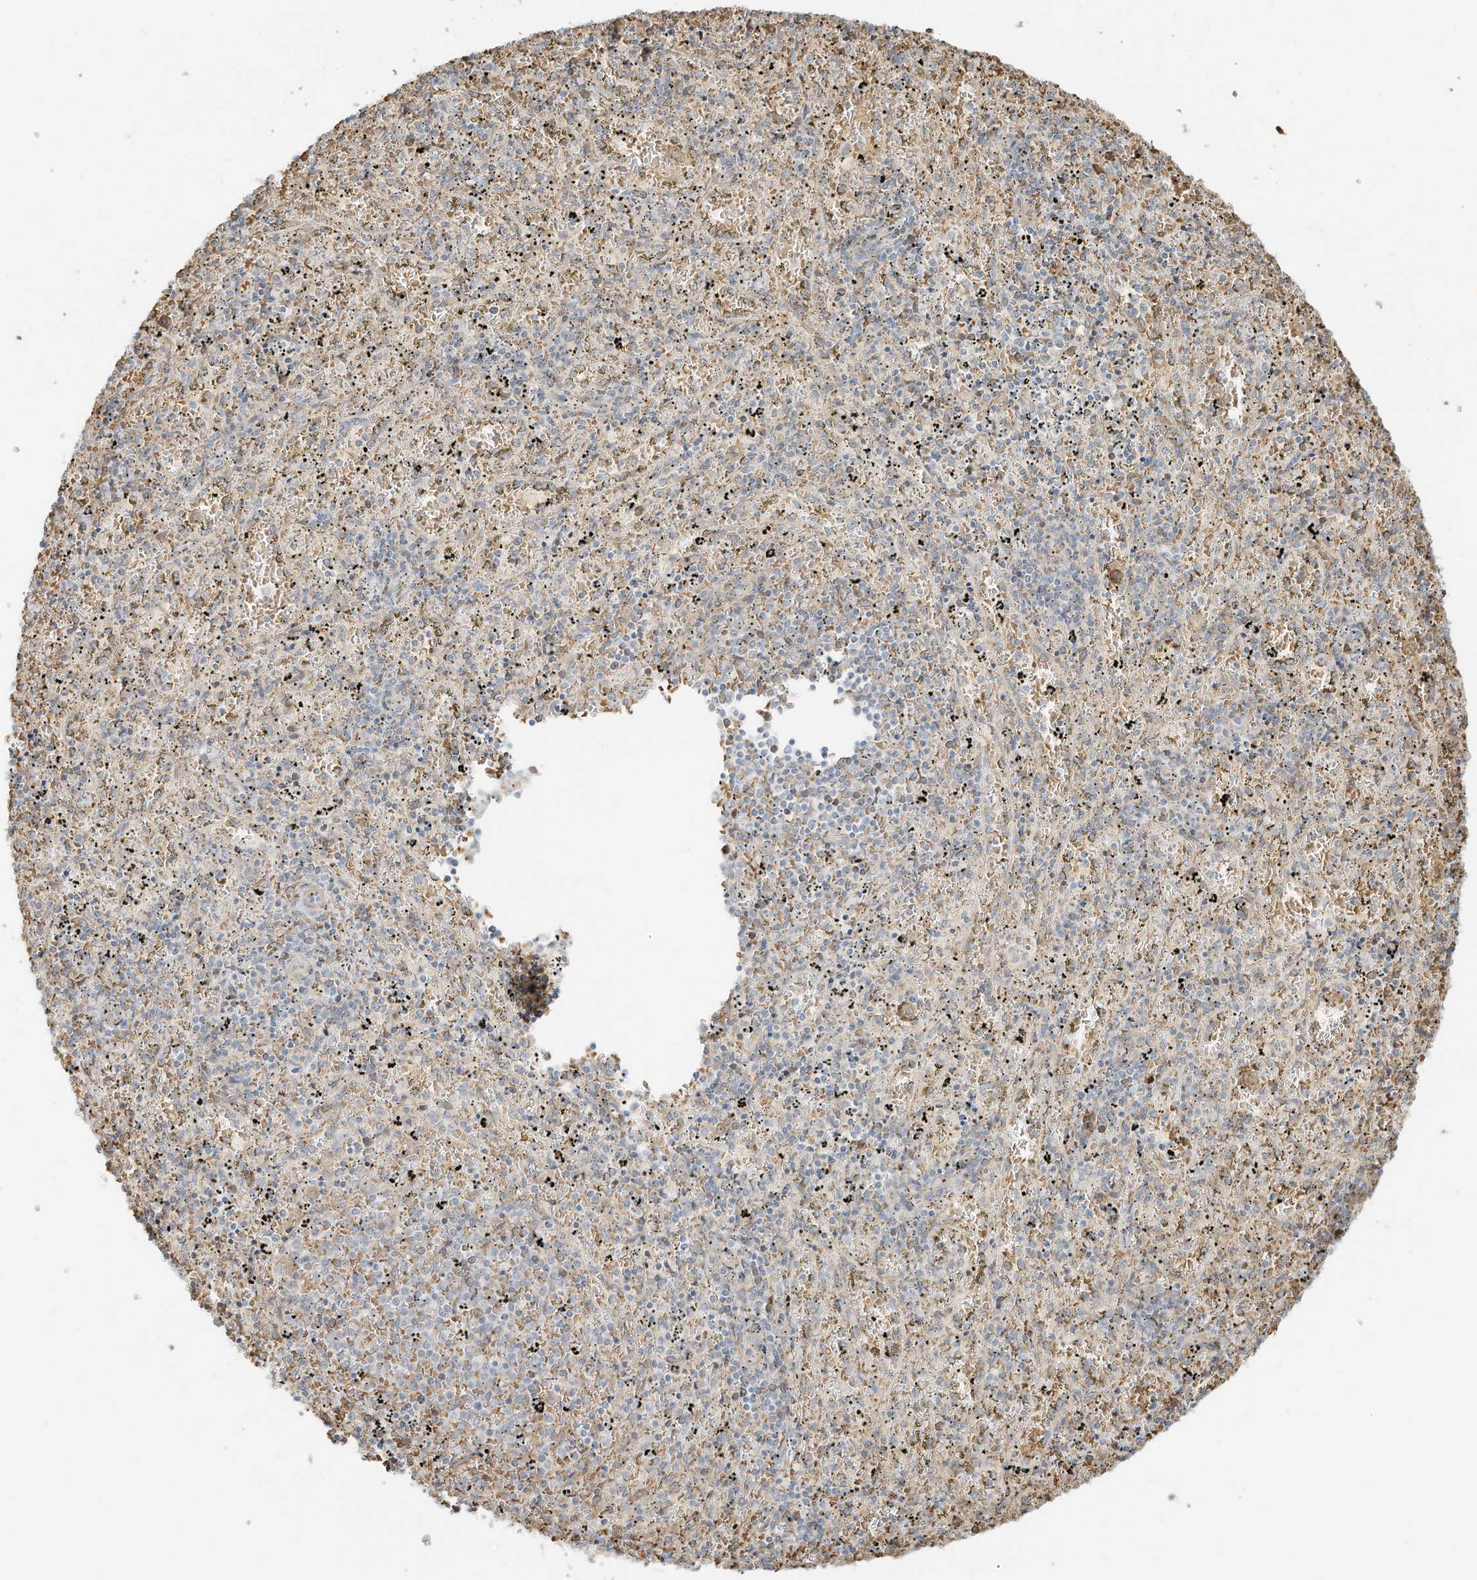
{"staining": {"intensity": "moderate", "quantity": "<25%", "location": "cytoplasmic/membranous"}, "tissue": "spleen", "cell_type": "Cells in red pulp", "image_type": "normal", "snomed": [{"axis": "morphology", "description": "Normal tissue, NOS"}, {"axis": "topography", "description": "Spleen"}], "caption": "A brown stain shows moderate cytoplasmic/membranous expression of a protein in cells in red pulp of benign spleen.", "gene": "OFD1", "patient": {"sex": "male", "age": 11}}